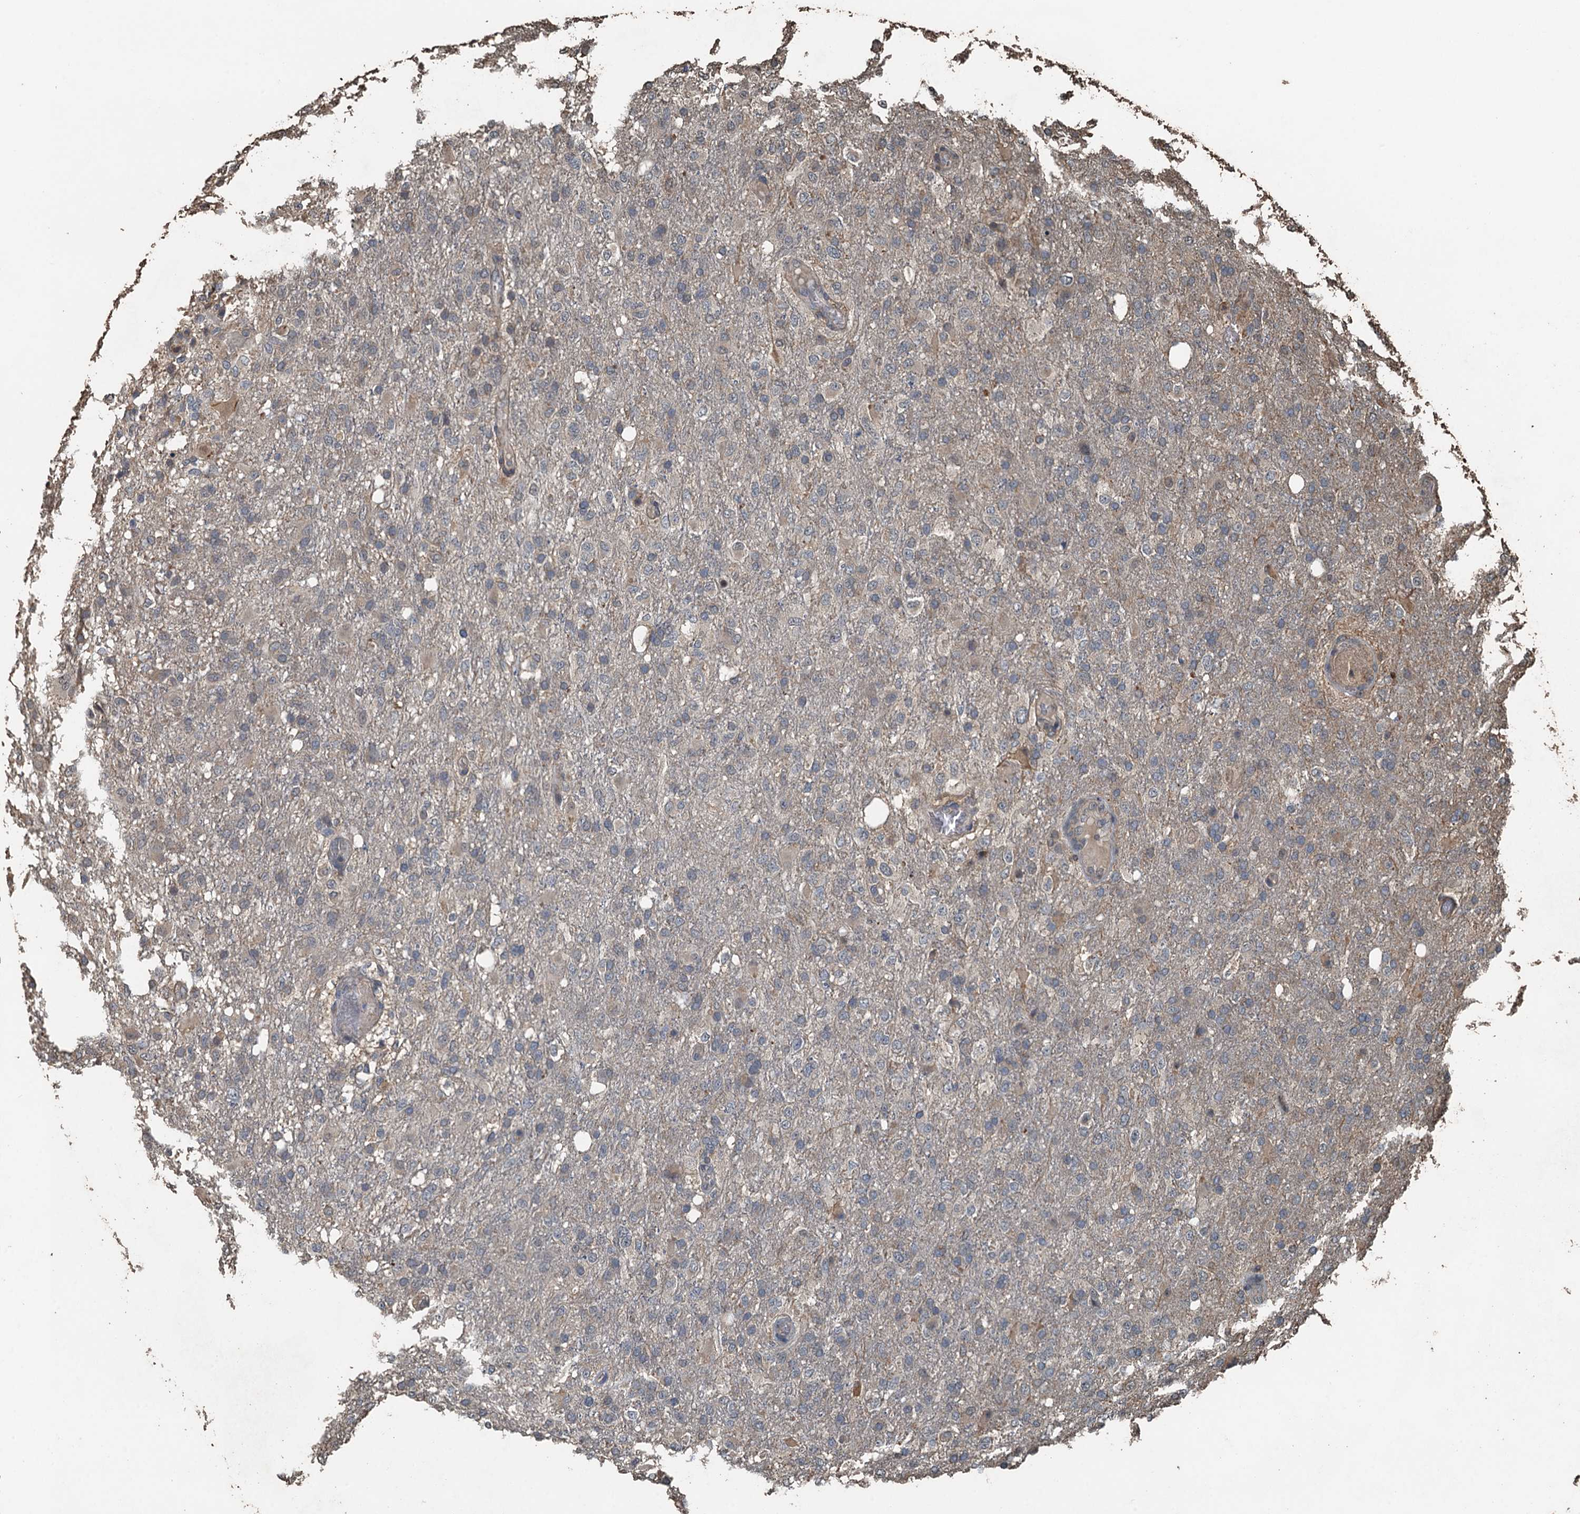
{"staining": {"intensity": "negative", "quantity": "none", "location": "none"}, "tissue": "glioma", "cell_type": "Tumor cells", "image_type": "cancer", "snomed": [{"axis": "morphology", "description": "Glioma, malignant, High grade"}, {"axis": "topography", "description": "Brain"}], "caption": "A micrograph of high-grade glioma (malignant) stained for a protein reveals no brown staining in tumor cells. (Brightfield microscopy of DAB (3,3'-diaminobenzidine) immunohistochemistry at high magnification).", "gene": "PIGN", "patient": {"sex": "female", "age": 74}}